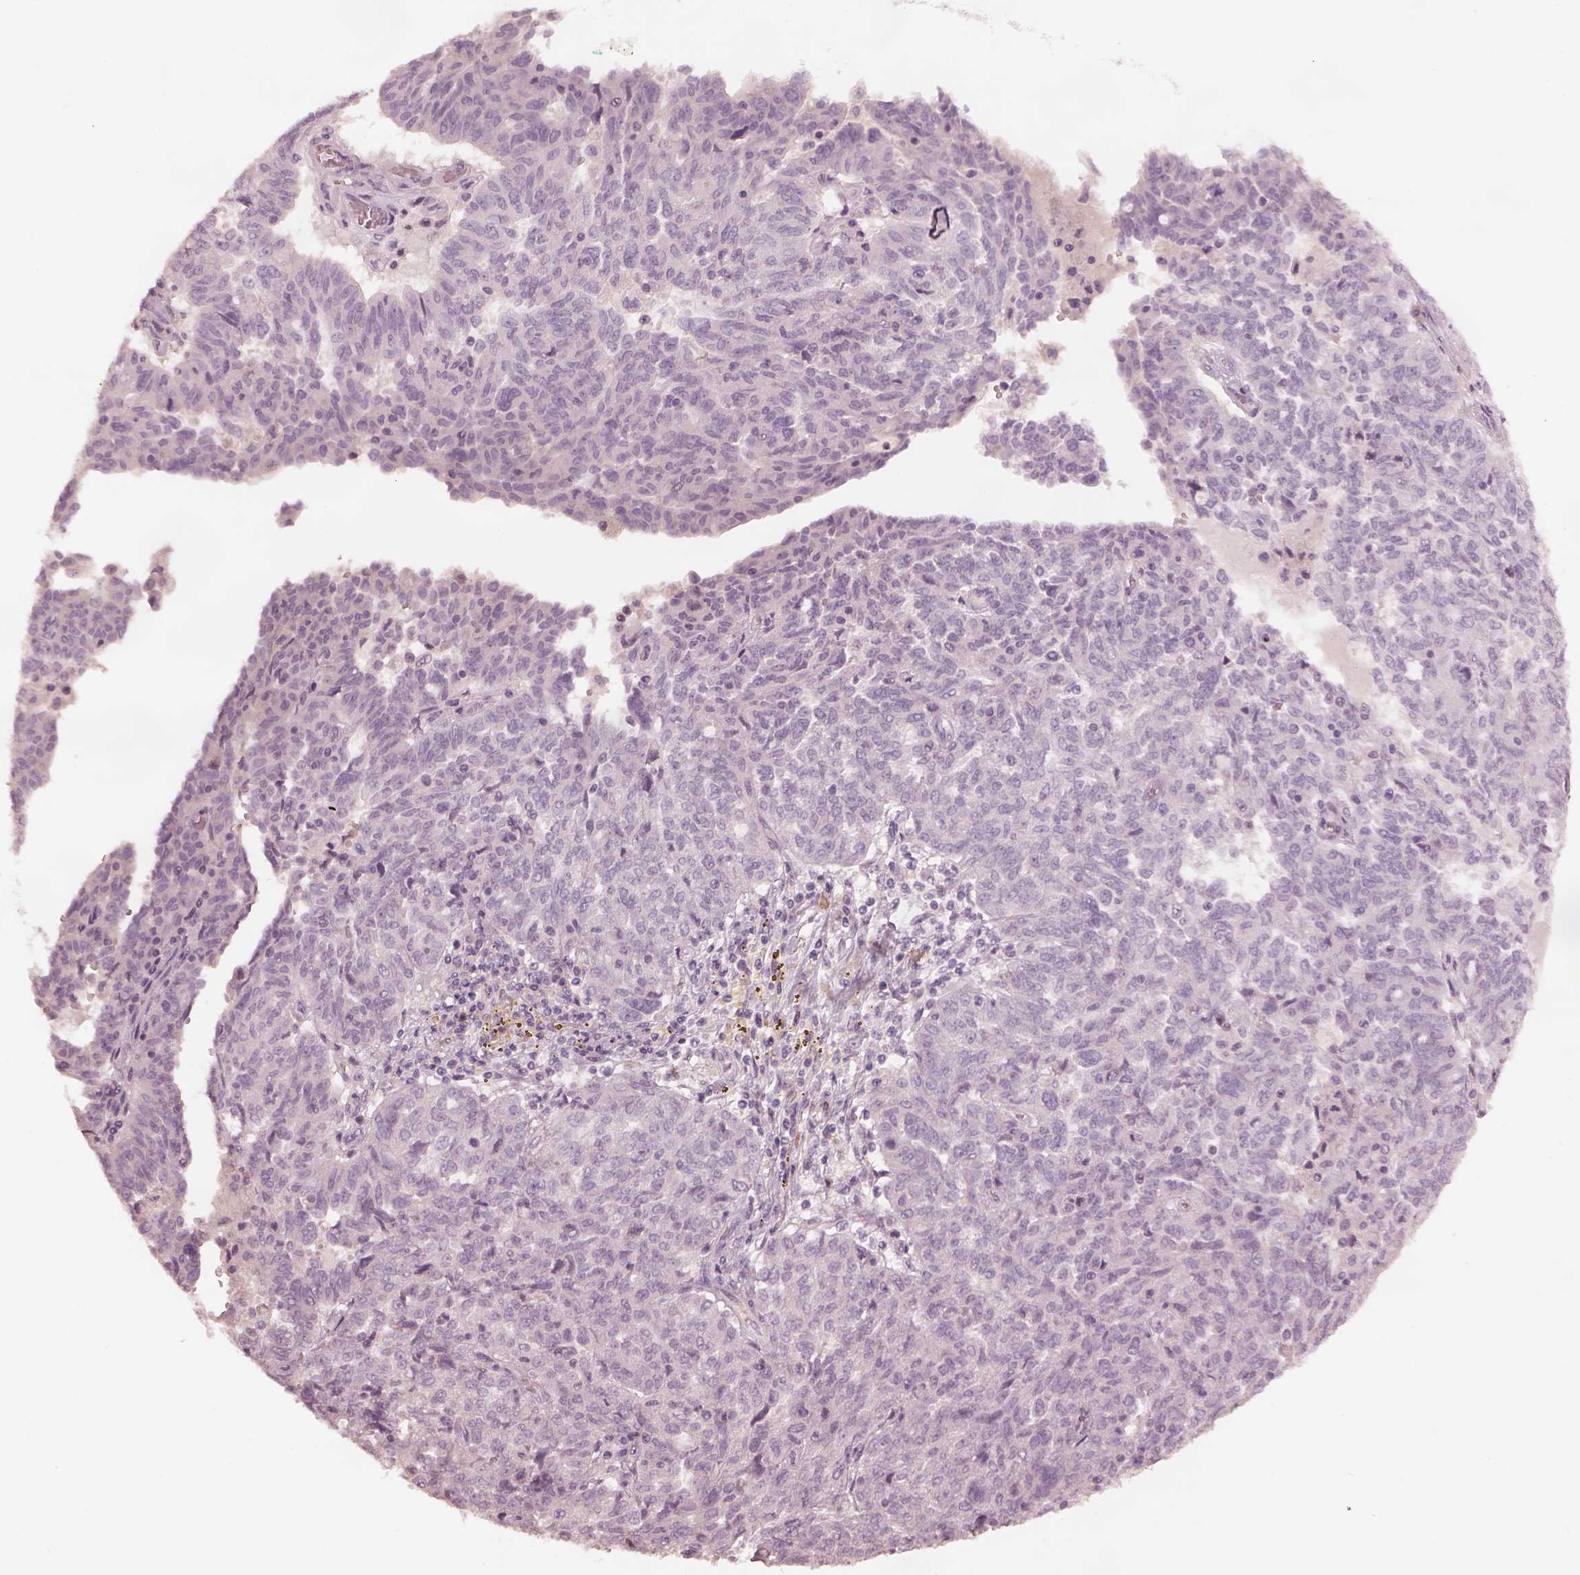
{"staining": {"intensity": "negative", "quantity": "none", "location": "none"}, "tissue": "ovarian cancer", "cell_type": "Tumor cells", "image_type": "cancer", "snomed": [{"axis": "morphology", "description": "Cystadenocarcinoma, serous, NOS"}, {"axis": "topography", "description": "Ovary"}], "caption": "Ovarian cancer was stained to show a protein in brown. There is no significant positivity in tumor cells.", "gene": "MIA", "patient": {"sex": "female", "age": 67}}